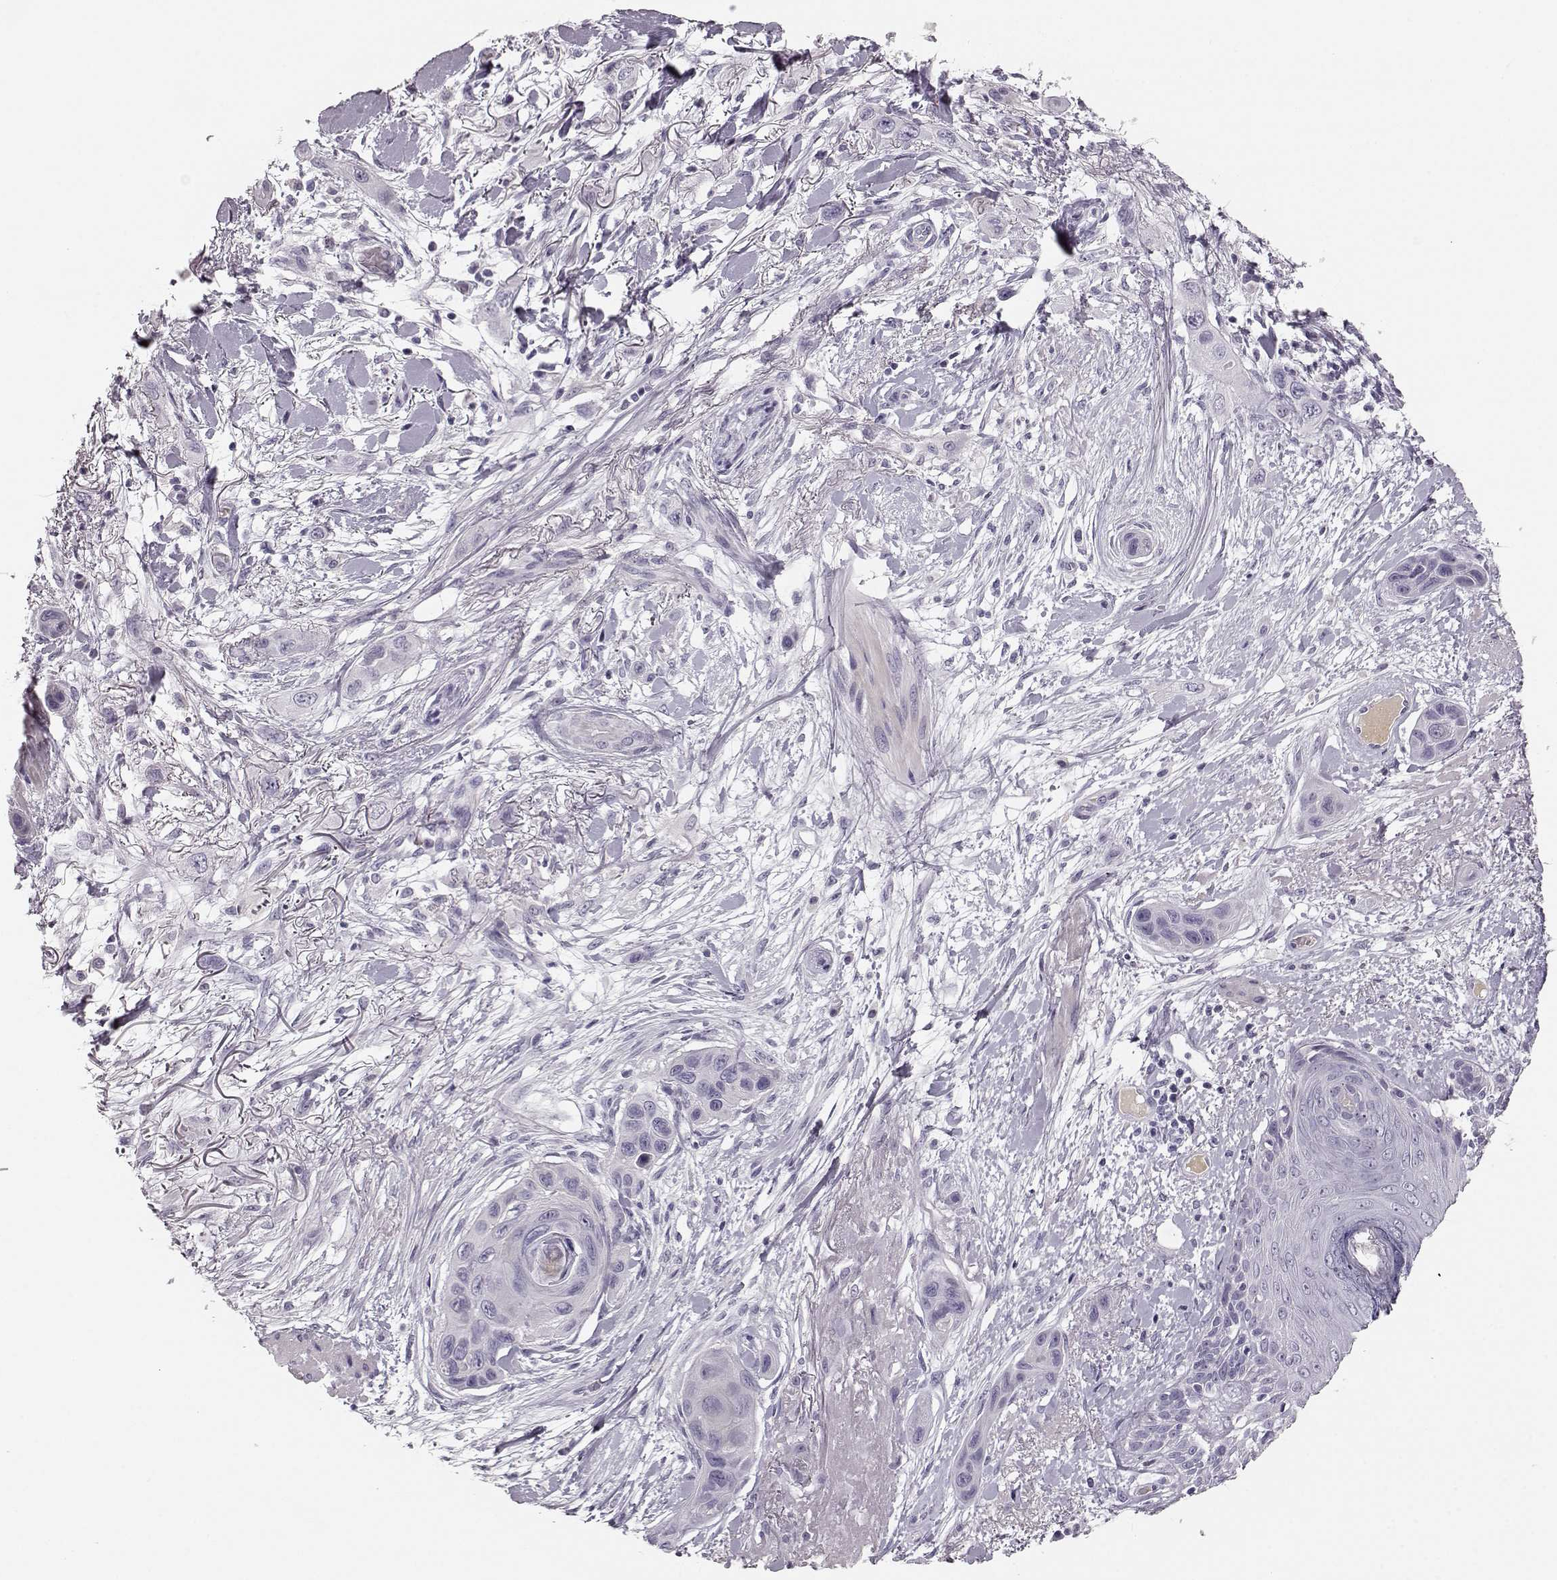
{"staining": {"intensity": "negative", "quantity": "none", "location": "none"}, "tissue": "skin cancer", "cell_type": "Tumor cells", "image_type": "cancer", "snomed": [{"axis": "morphology", "description": "Squamous cell carcinoma, NOS"}, {"axis": "topography", "description": "Skin"}], "caption": "Immunohistochemistry (IHC) of human squamous cell carcinoma (skin) shows no staining in tumor cells.", "gene": "KIAA0319", "patient": {"sex": "male", "age": 79}}